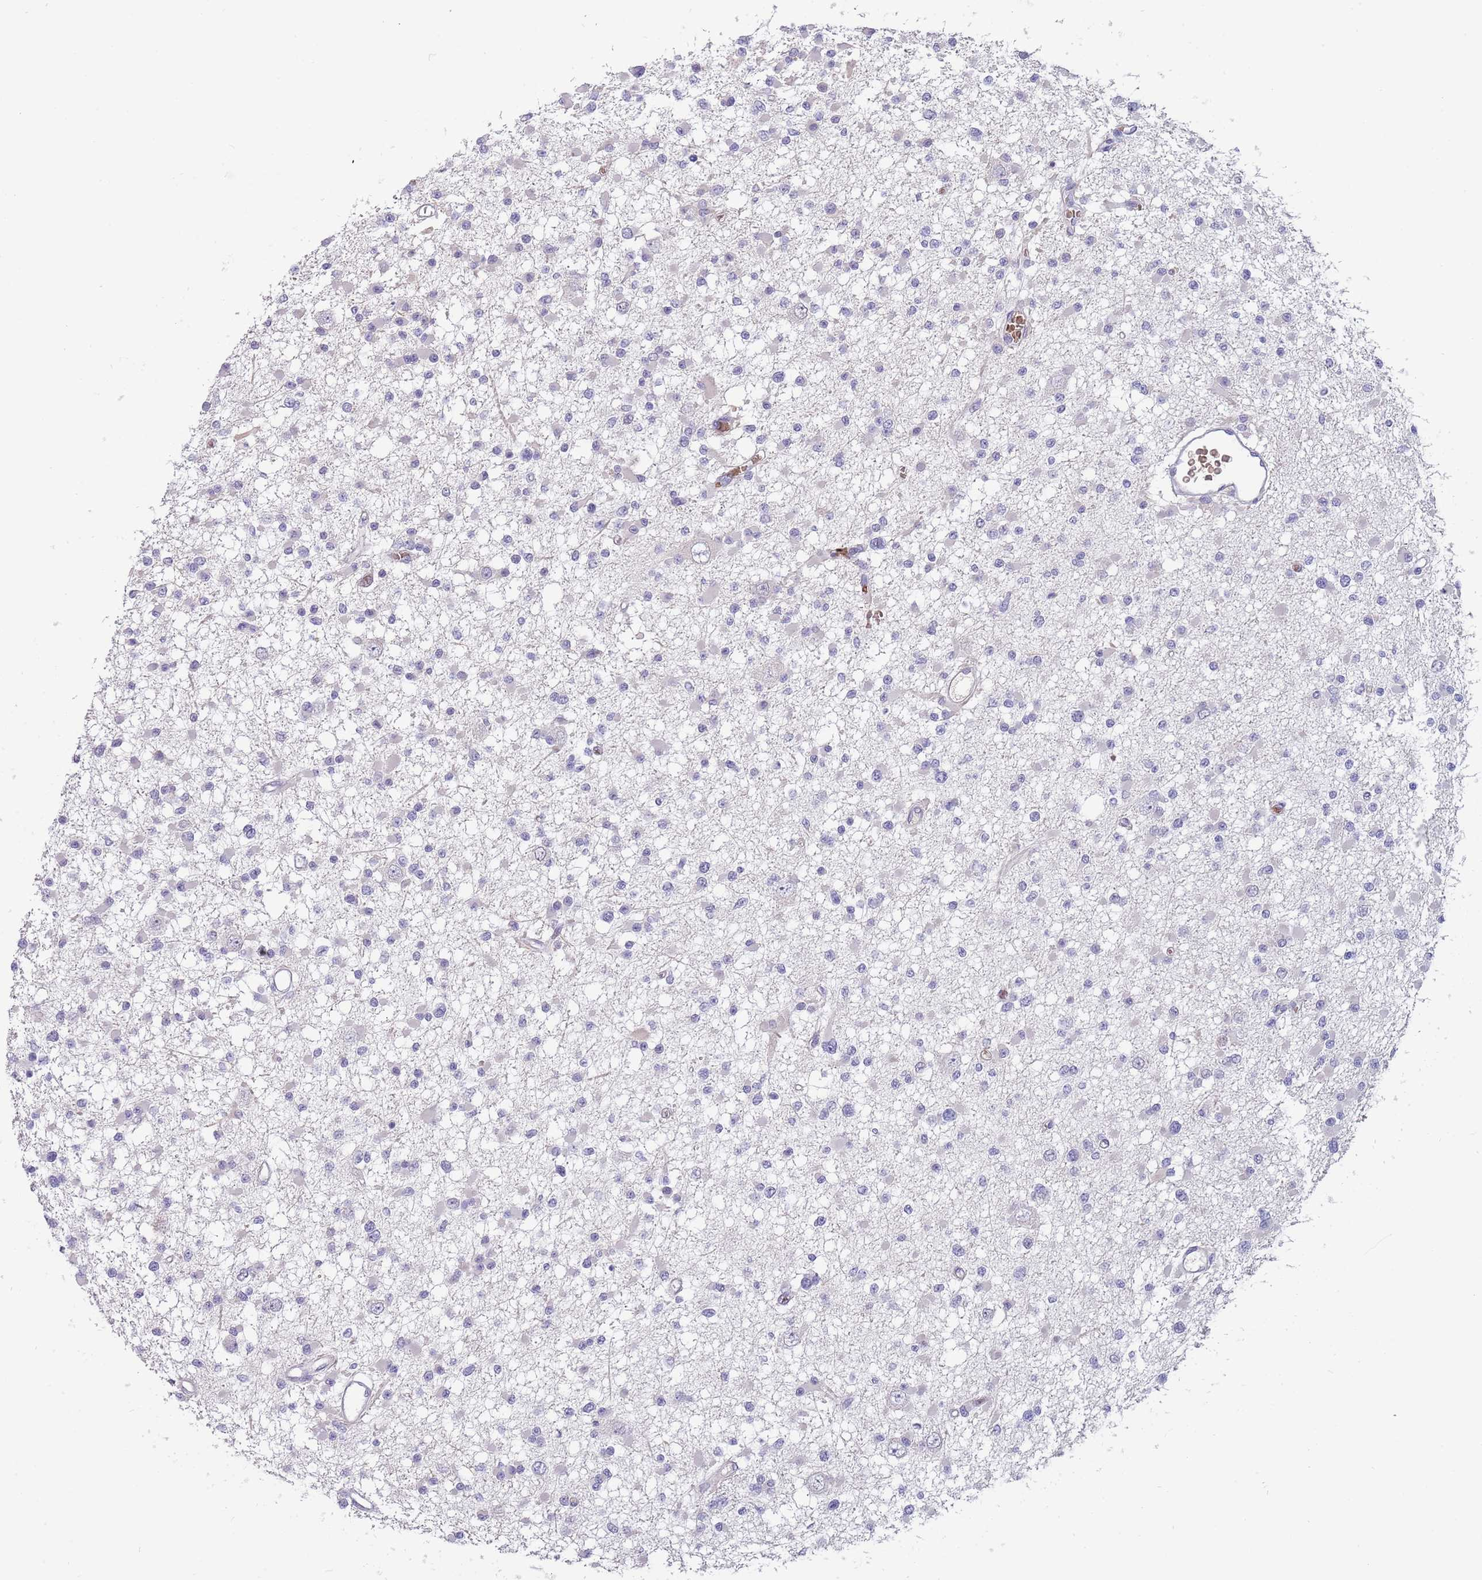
{"staining": {"intensity": "negative", "quantity": "none", "location": "none"}, "tissue": "glioma", "cell_type": "Tumor cells", "image_type": "cancer", "snomed": [{"axis": "morphology", "description": "Glioma, malignant, Low grade"}, {"axis": "topography", "description": "Brain"}], "caption": "IHC photomicrograph of neoplastic tissue: glioma stained with DAB (3,3'-diaminobenzidine) shows no significant protein staining in tumor cells.", "gene": "LYPD6B", "patient": {"sex": "female", "age": 22}}